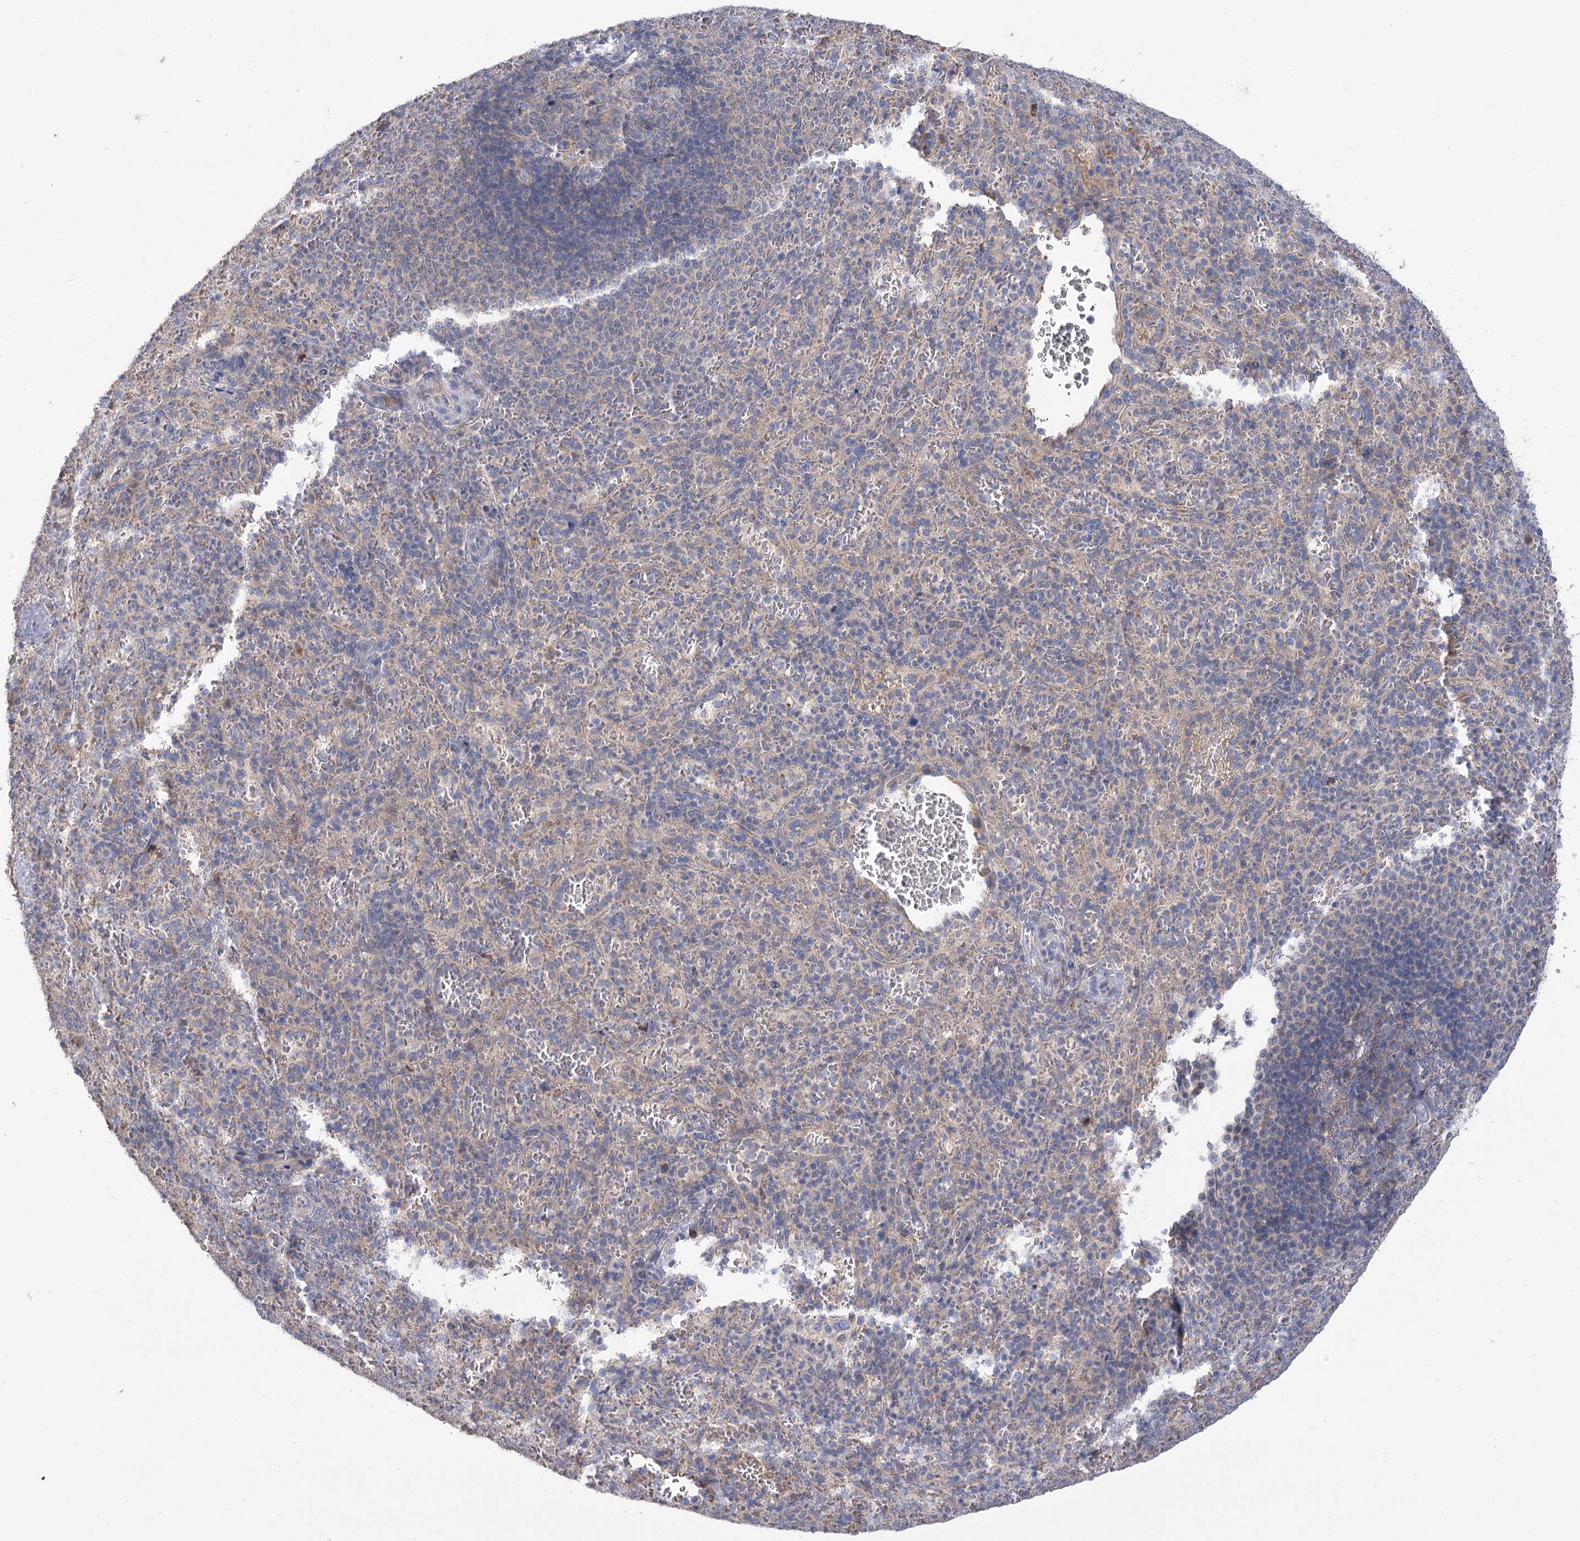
{"staining": {"intensity": "negative", "quantity": "none", "location": "none"}, "tissue": "spleen", "cell_type": "Cells in red pulp", "image_type": "normal", "snomed": [{"axis": "morphology", "description": "Normal tissue, NOS"}, {"axis": "topography", "description": "Spleen"}], "caption": "A high-resolution micrograph shows immunohistochemistry (IHC) staining of benign spleen, which reveals no significant positivity in cells in red pulp. The staining is performed using DAB (3,3'-diaminobenzidine) brown chromogen with nuclei counter-stained in using hematoxylin.", "gene": "PBLD", "patient": {"sex": "female", "age": 21}}